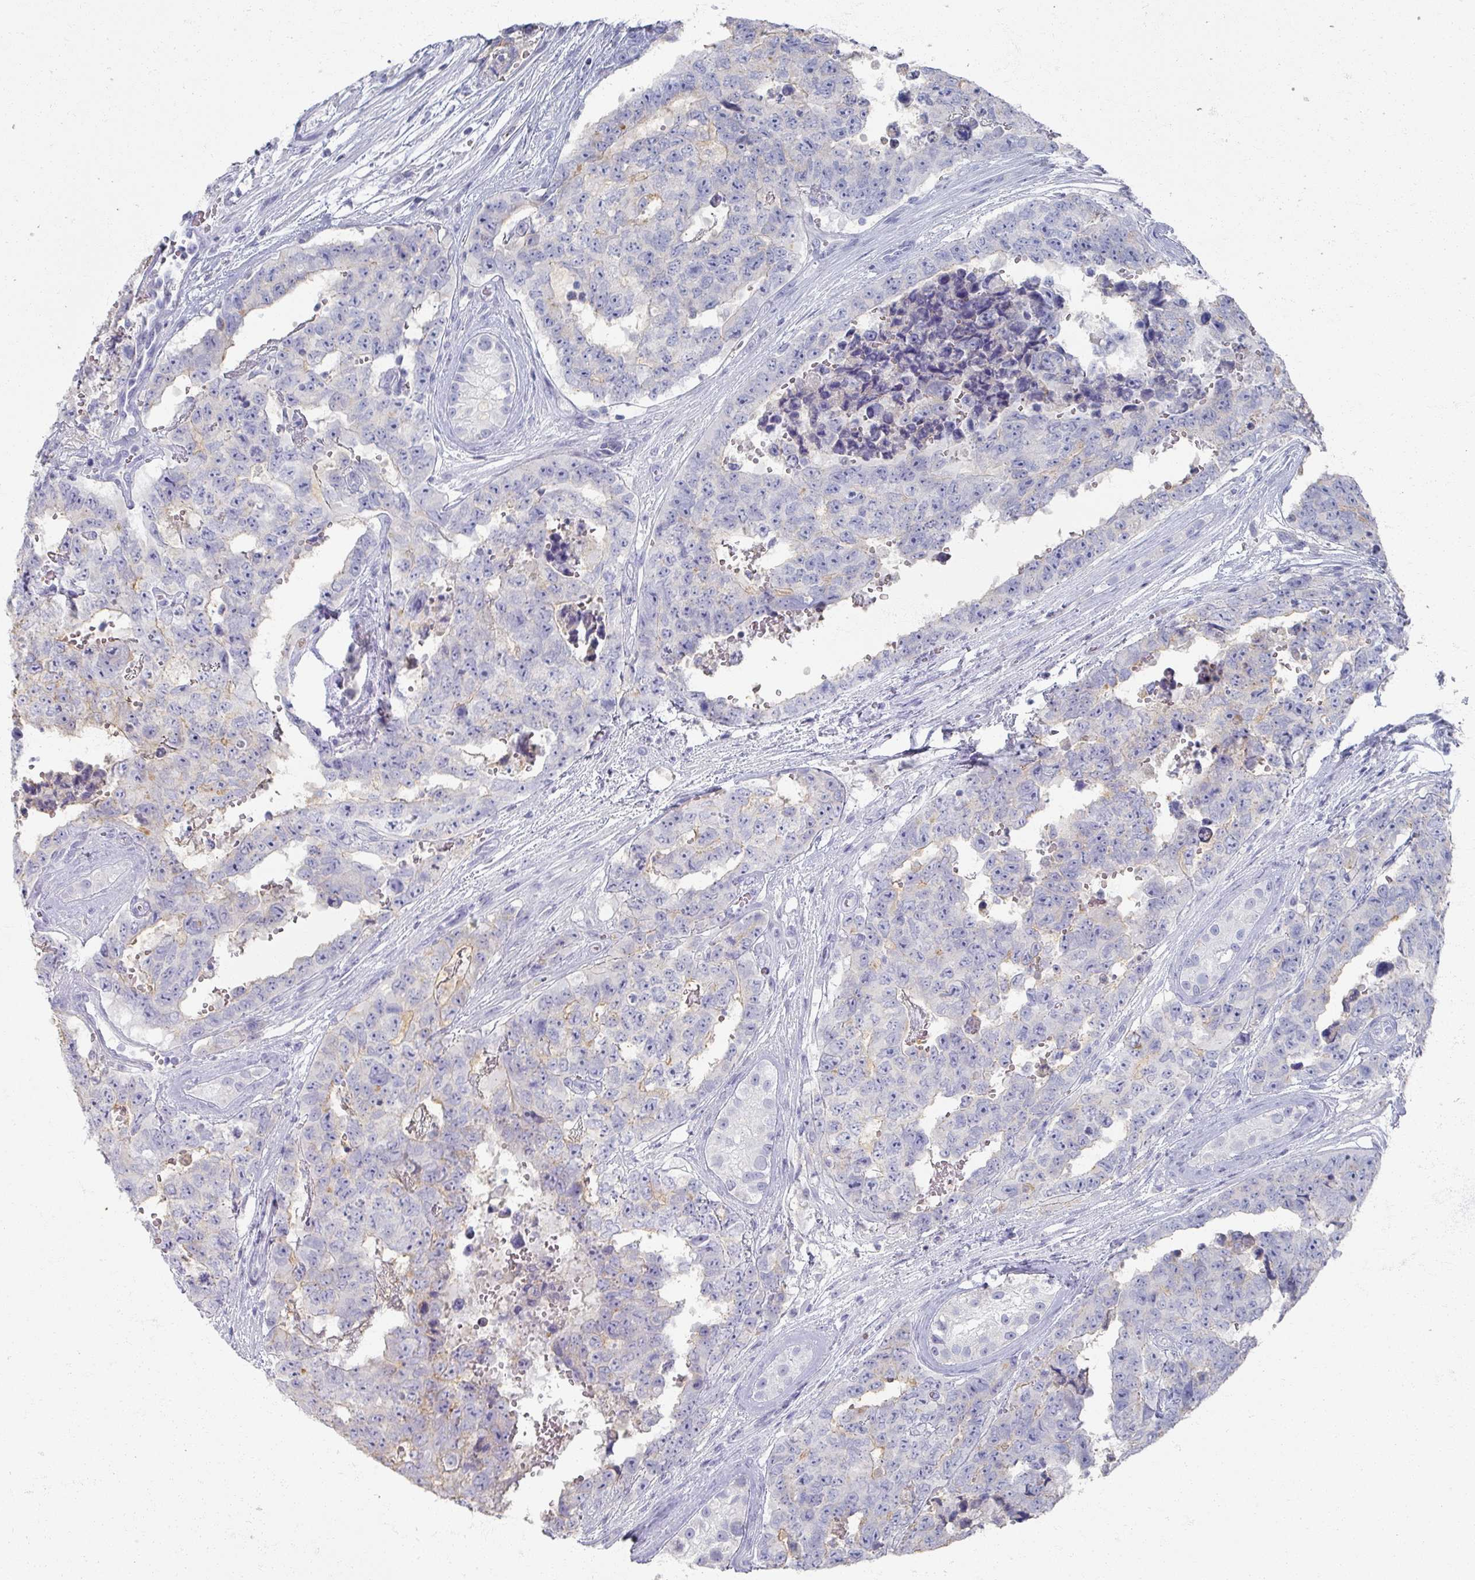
{"staining": {"intensity": "negative", "quantity": "none", "location": "none"}, "tissue": "testis cancer", "cell_type": "Tumor cells", "image_type": "cancer", "snomed": [{"axis": "morphology", "description": "Normal tissue, NOS"}, {"axis": "morphology", "description": "Carcinoma, Embryonal, NOS"}, {"axis": "topography", "description": "Testis"}, {"axis": "topography", "description": "Epididymis"}], "caption": "DAB immunohistochemical staining of testis cancer (embryonal carcinoma) demonstrates no significant staining in tumor cells.", "gene": "OMG", "patient": {"sex": "male", "age": 25}}